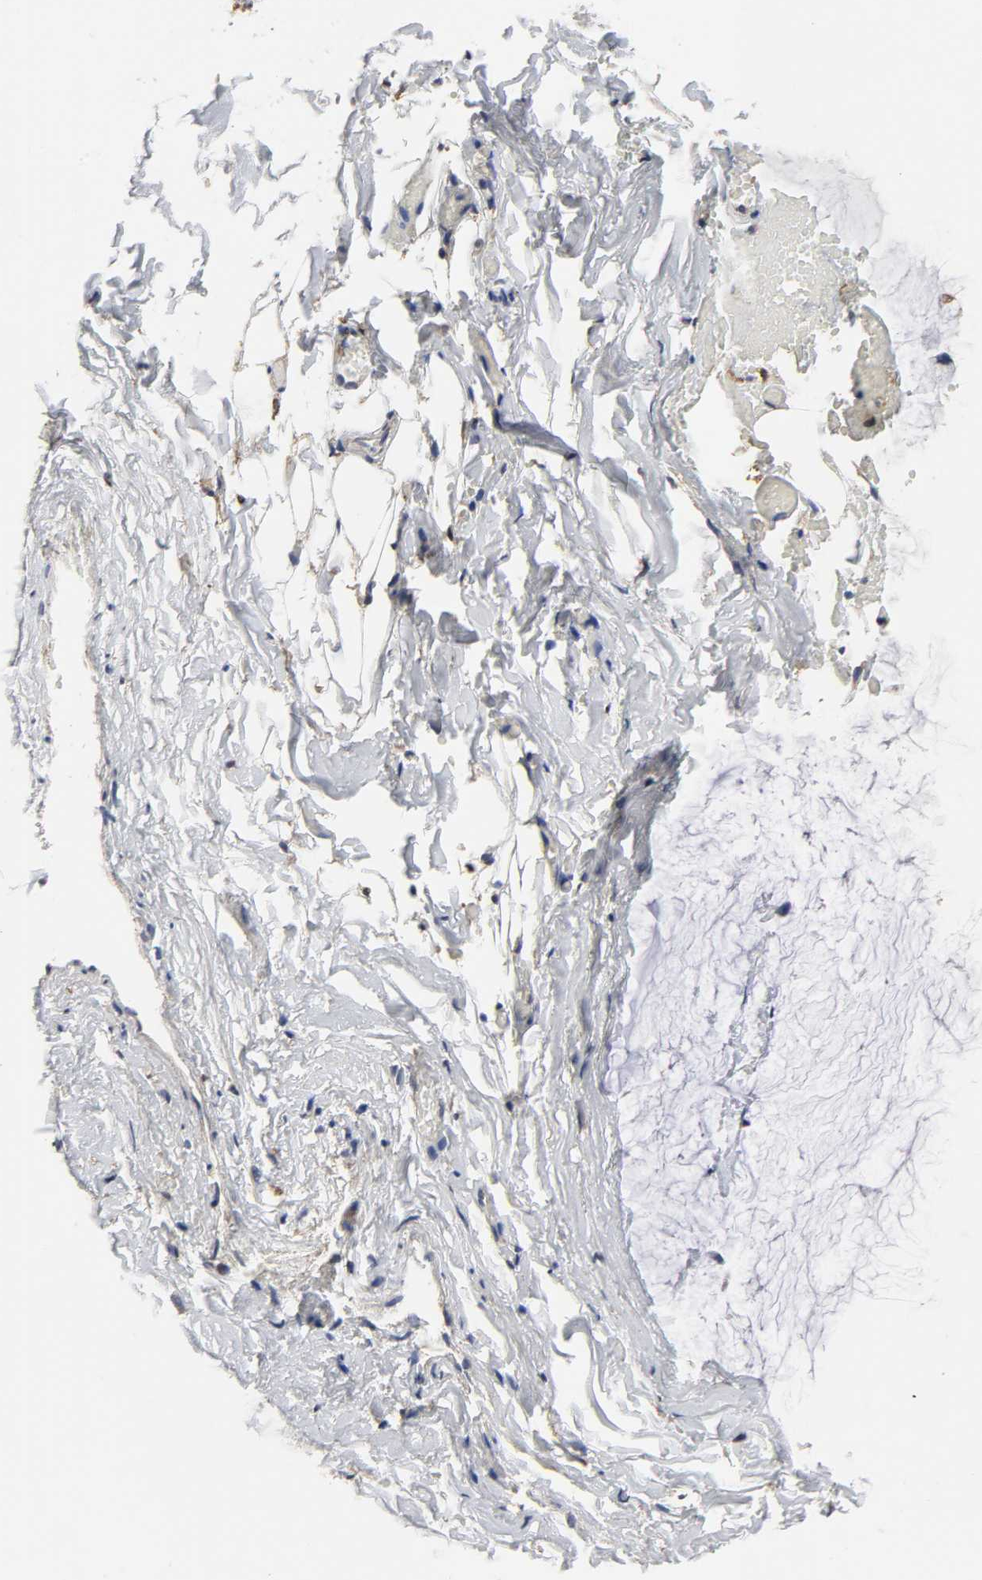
{"staining": {"intensity": "negative", "quantity": "none", "location": "none"}, "tissue": "ovarian cancer", "cell_type": "Tumor cells", "image_type": "cancer", "snomed": [{"axis": "morphology", "description": "Cystadenocarcinoma, mucinous, NOS"}, {"axis": "topography", "description": "Ovary"}], "caption": "Mucinous cystadenocarcinoma (ovarian) was stained to show a protein in brown. There is no significant positivity in tumor cells. The staining was performed using DAB (3,3'-diaminobenzidine) to visualize the protein expression in brown, while the nuclei were stained in blue with hematoxylin (Magnification: 20x).", "gene": "HCK", "patient": {"sex": "female", "age": 39}}